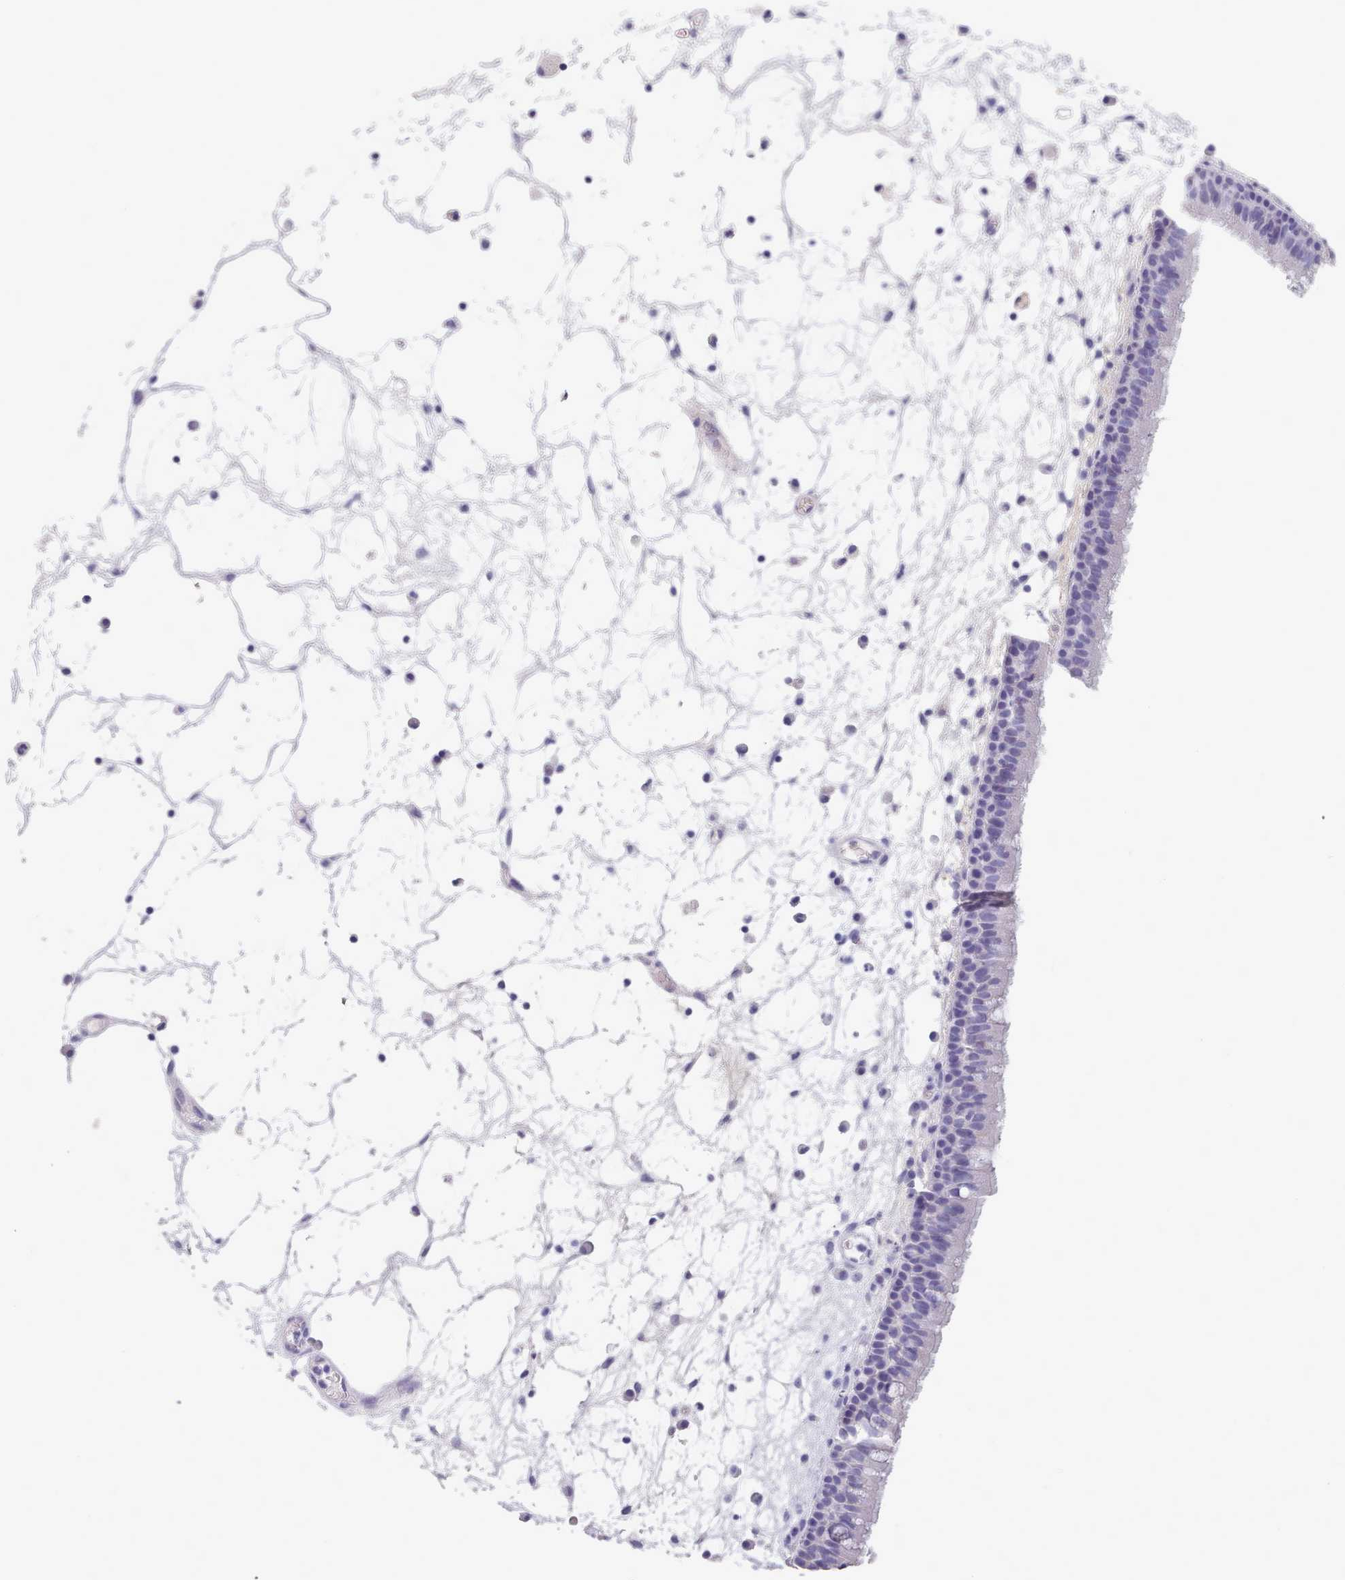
{"staining": {"intensity": "negative", "quantity": "none", "location": "none"}, "tissue": "nasopharynx", "cell_type": "Respiratory epithelial cells", "image_type": "normal", "snomed": [{"axis": "morphology", "description": "Normal tissue, NOS"}, {"axis": "morphology", "description": "Inflammation, NOS"}, {"axis": "morphology", "description": "Malignant melanoma, Metastatic site"}, {"axis": "topography", "description": "Nasopharynx"}], "caption": "DAB immunohistochemical staining of benign human nasopharynx demonstrates no significant expression in respiratory epithelial cells.", "gene": "ZNF43", "patient": {"sex": "male", "age": 70}}